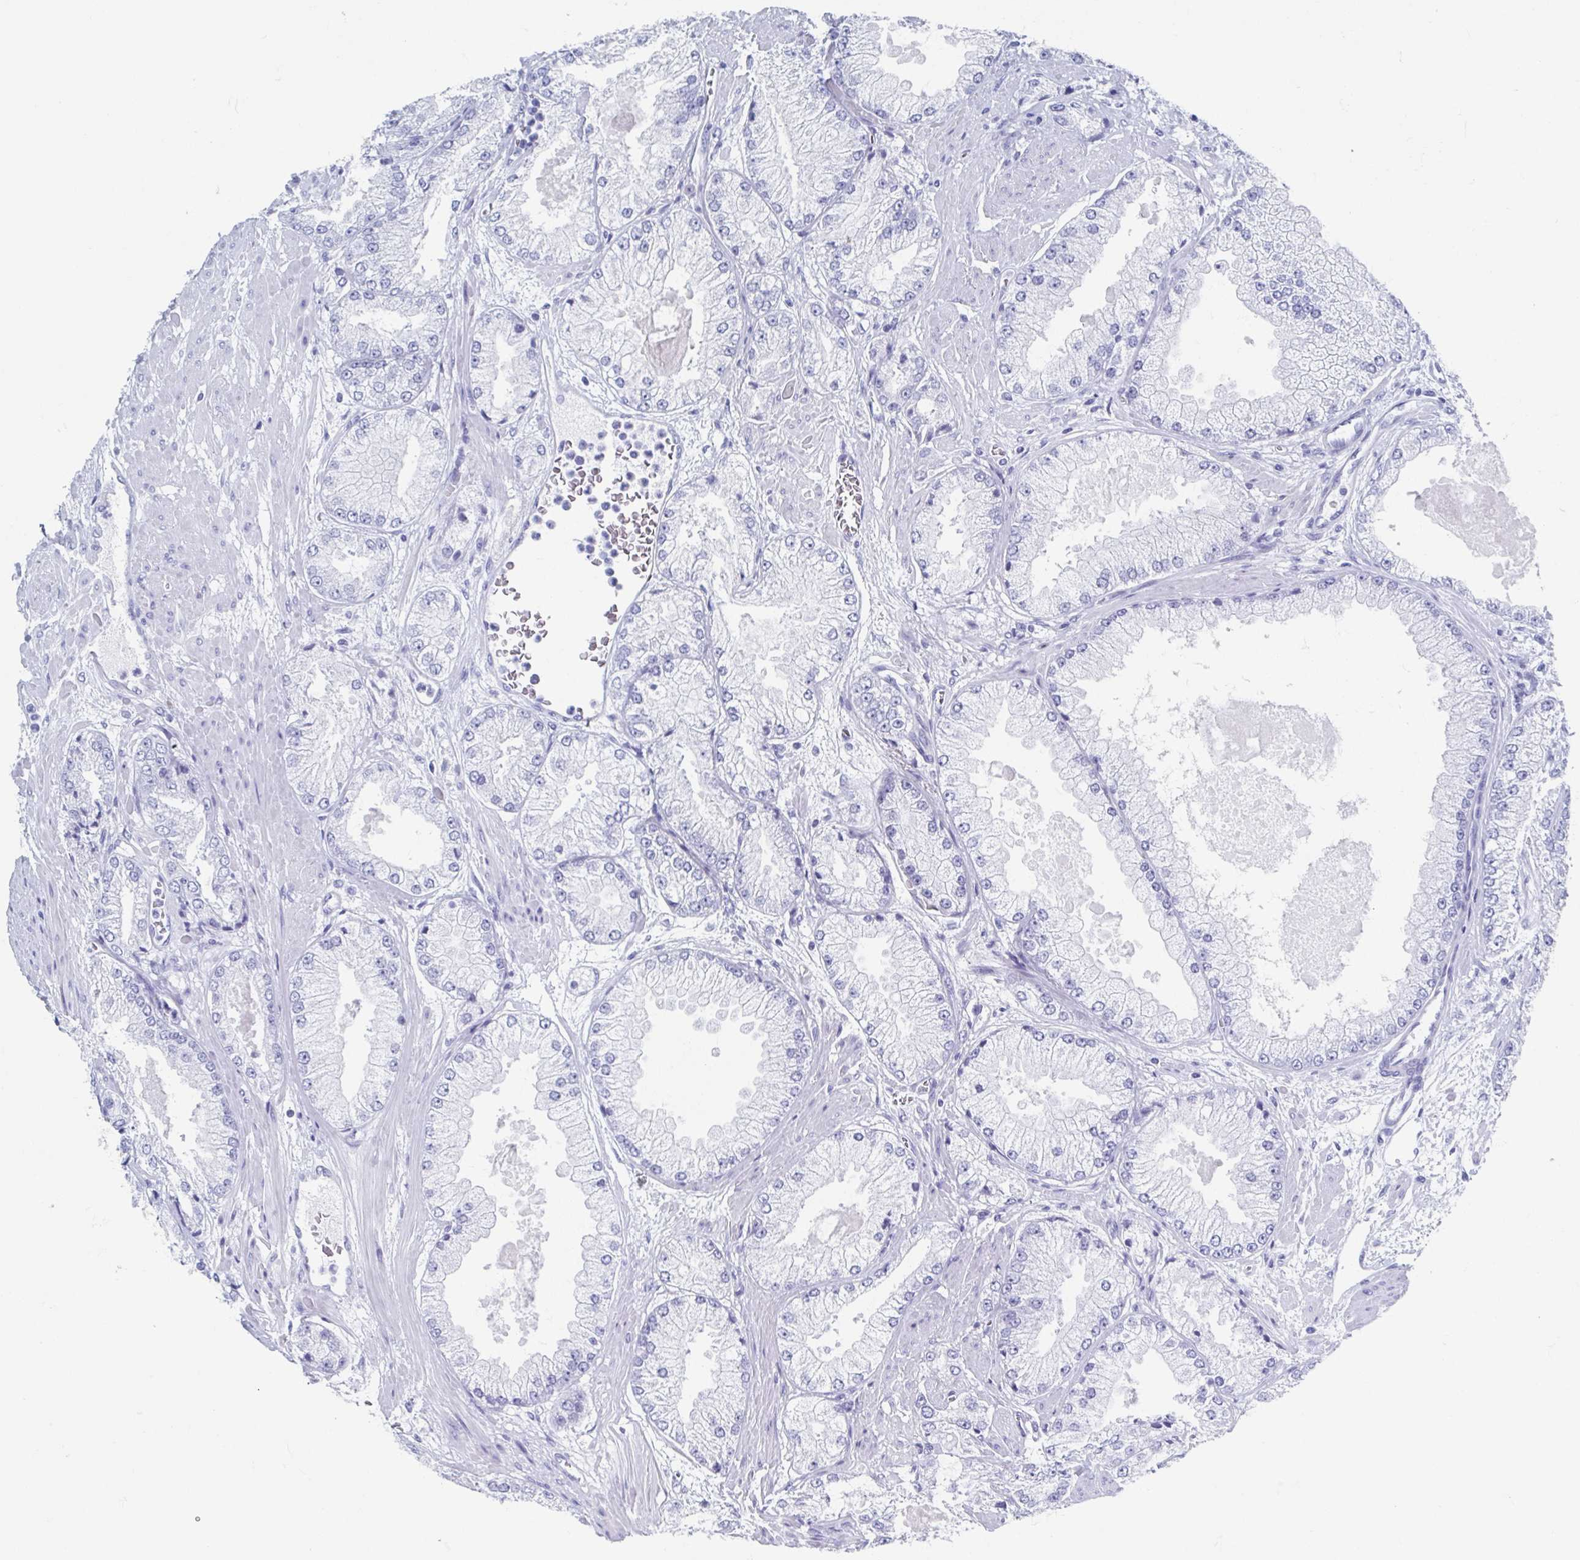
{"staining": {"intensity": "negative", "quantity": "none", "location": "none"}, "tissue": "prostate cancer", "cell_type": "Tumor cells", "image_type": "cancer", "snomed": [{"axis": "morphology", "description": "Adenocarcinoma, High grade"}, {"axis": "topography", "description": "Prostate"}], "caption": "The image reveals no staining of tumor cells in high-grade adenocarcinoma (prostate).", "gene": "C10orf53", "patient": {"sex": "male", "age": 68}}